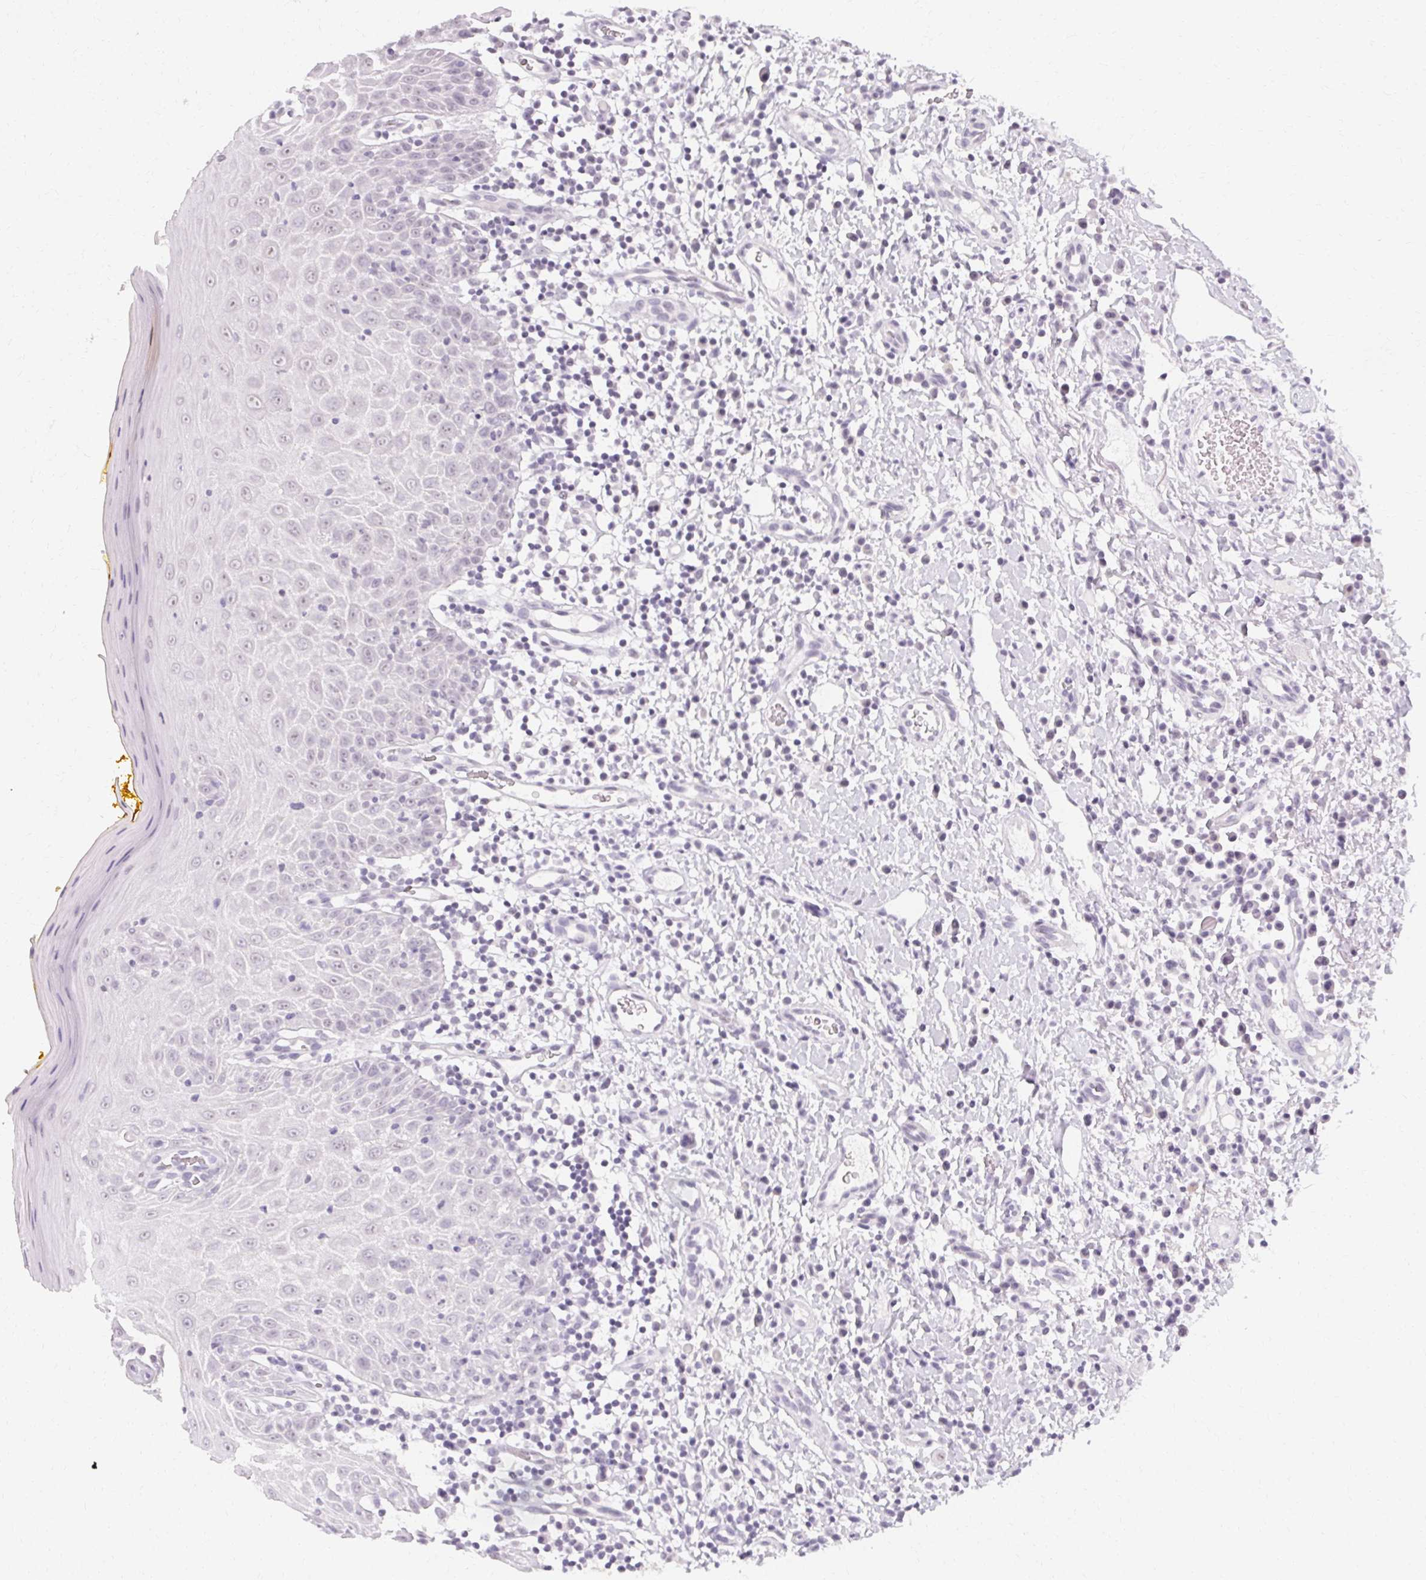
{"staining": {"intensity": "negative", "quantity": "none", "location": "none"}, "tissue": "oral mucosa", "cell_type": "Squamous epithelial cells", "image_type": "normal", "snomed": [{"axis": "morphology", "description": "Normal tissue, NOS"}, {"axis": "topography", "description": "Oral tissue"}, {"axis": "topography", "description": "Tounge, NOS"}], "caption": "Squamous epithelial cells are negative for protein expression in benign human oral mucosa. (Immunohistochemistry (ihc), brightfield microscopy, high magnification).", "gene": "SYNPR", "patient": {"sex": "female", "age": 58}}